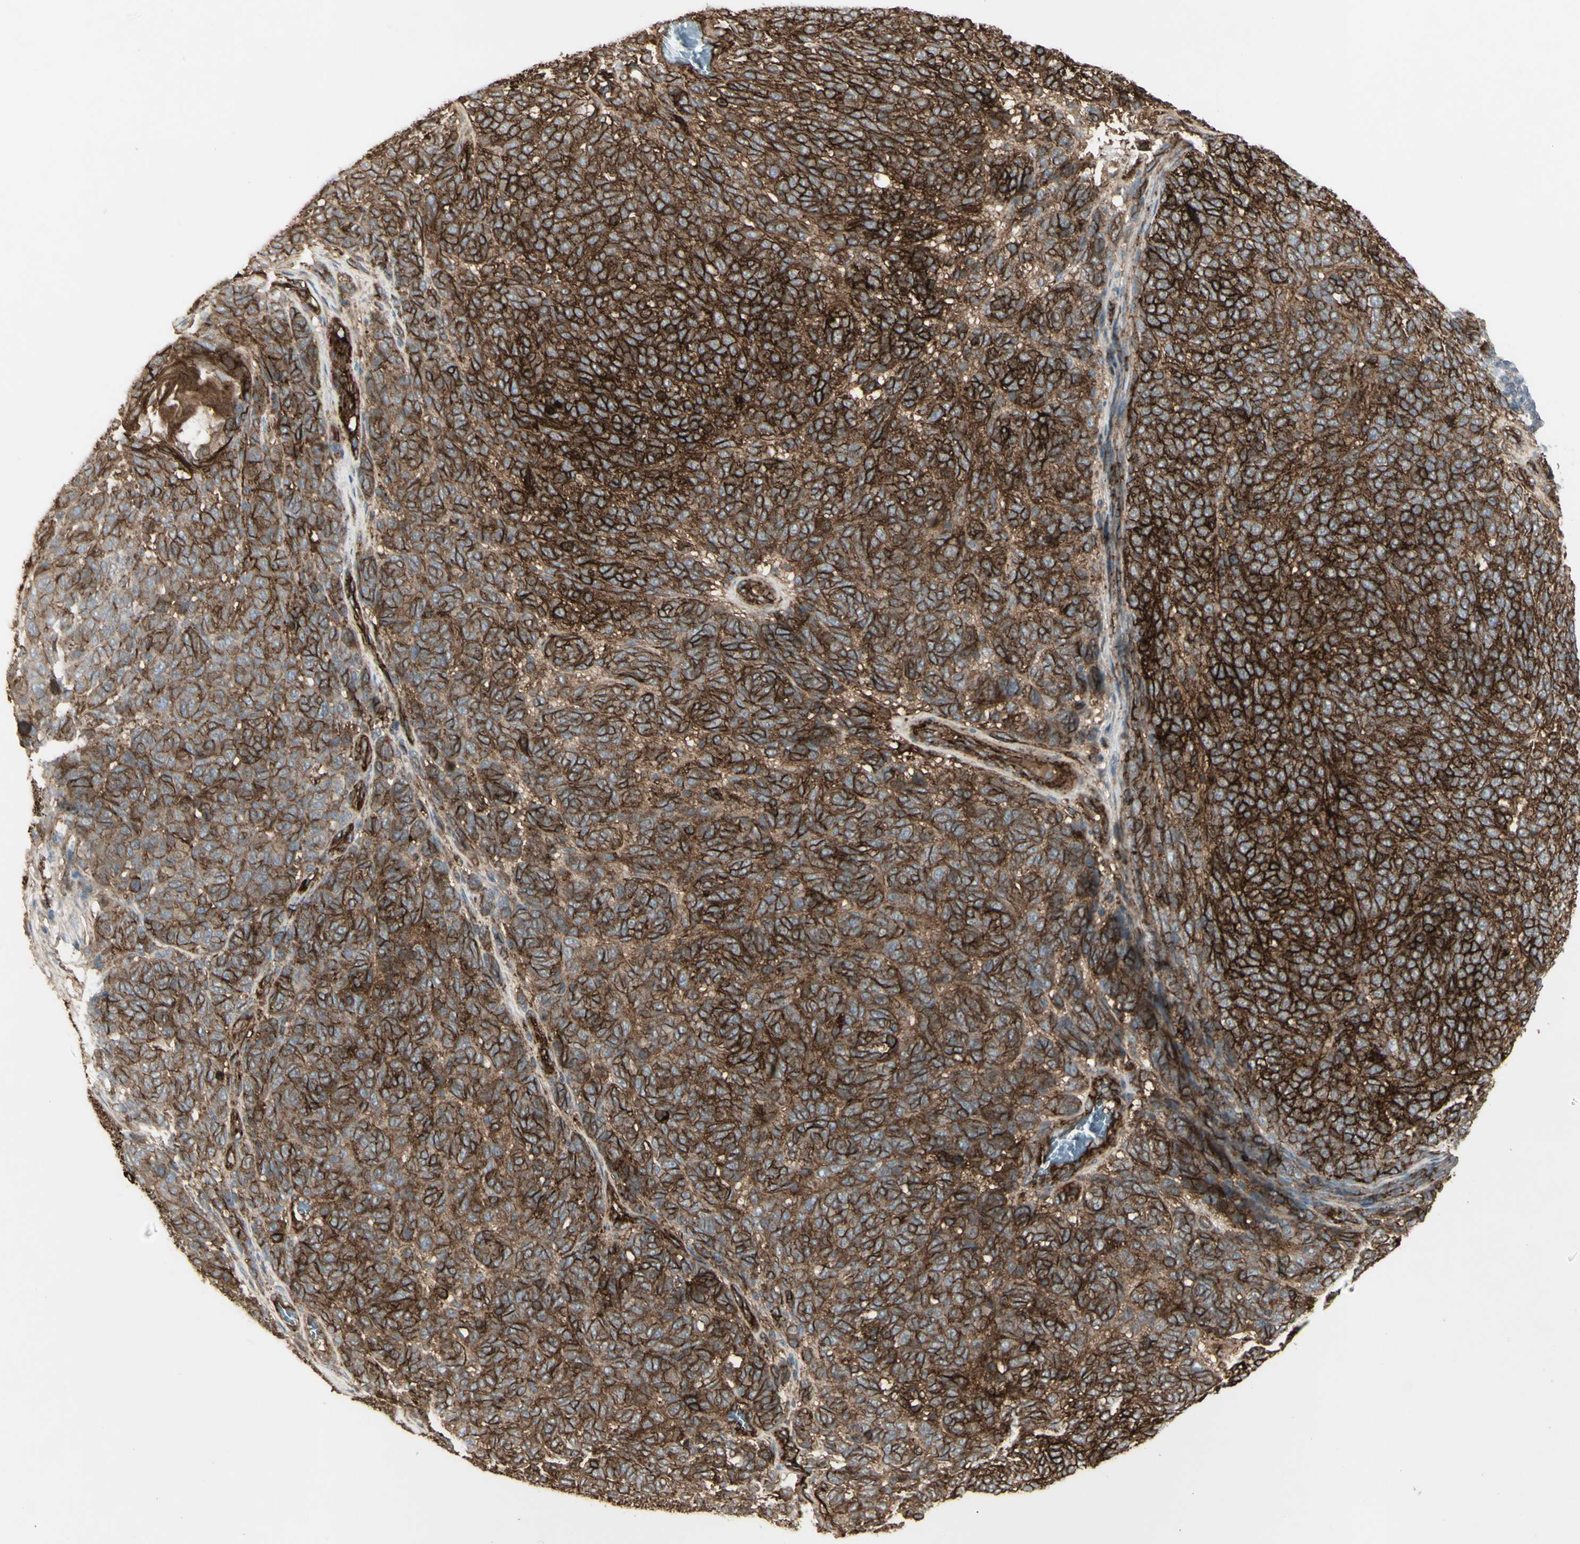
{"staining": {"intensity": "strong", "quantity": ">75%", "location": "cytoplasmic/membranous"}, "tissue": "melanoma", "cell_type": "Tumor cells", "image_type": "cancer", "snomed": [{"axis": "morphology", "description": "Malignant melanoma, NOS"}, {"axis": "topography", "description": "Skin"}], "caption": "Tumor cells reveal high levels of strong cytoplasmic/membranous staining in approximately >75% of cells in malignant melanoma.", "gene": "CD276", "patient": {"sex": "male", "age": 59}}